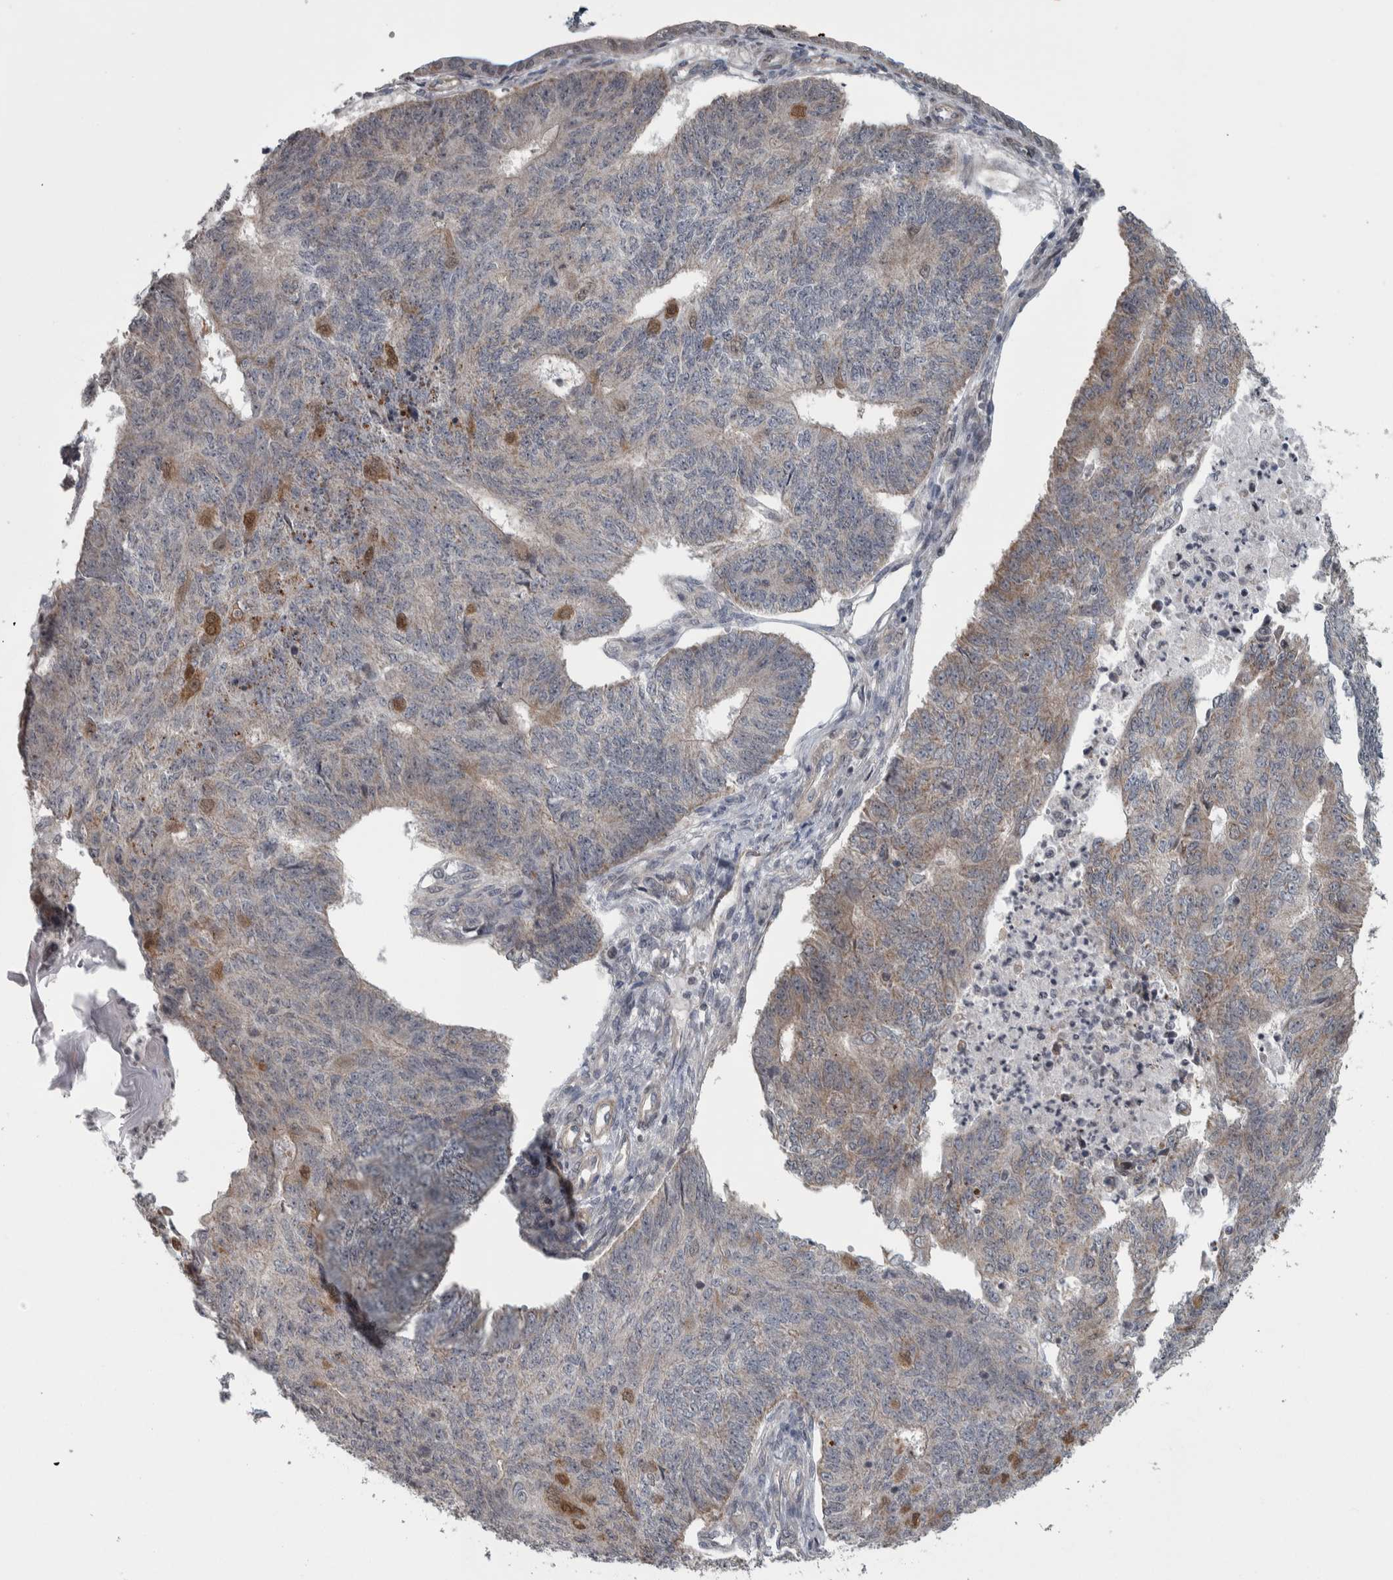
{"staining": {"intensity": "moderate", "quantity": "<25%", "location": "cytoplasmic/membranous"}, "tissue": "endometrial cancer", "cell_type": "Tumor cells", "image_type": "cancer", "snomed": [{"axis": "morphology", "description": "Adenocarcinoma, NOS"}, {"axis": "topography", "description": "Endometrium"}], "caption": "Endometrial adenocarcinoma stained for a protein (brown) demonstrates moderate cytoplasmic/membranous positive staining in about <25% of tumor cells.", "gene": "CWC27", "patient": {"sex": "female", "age": 32}}